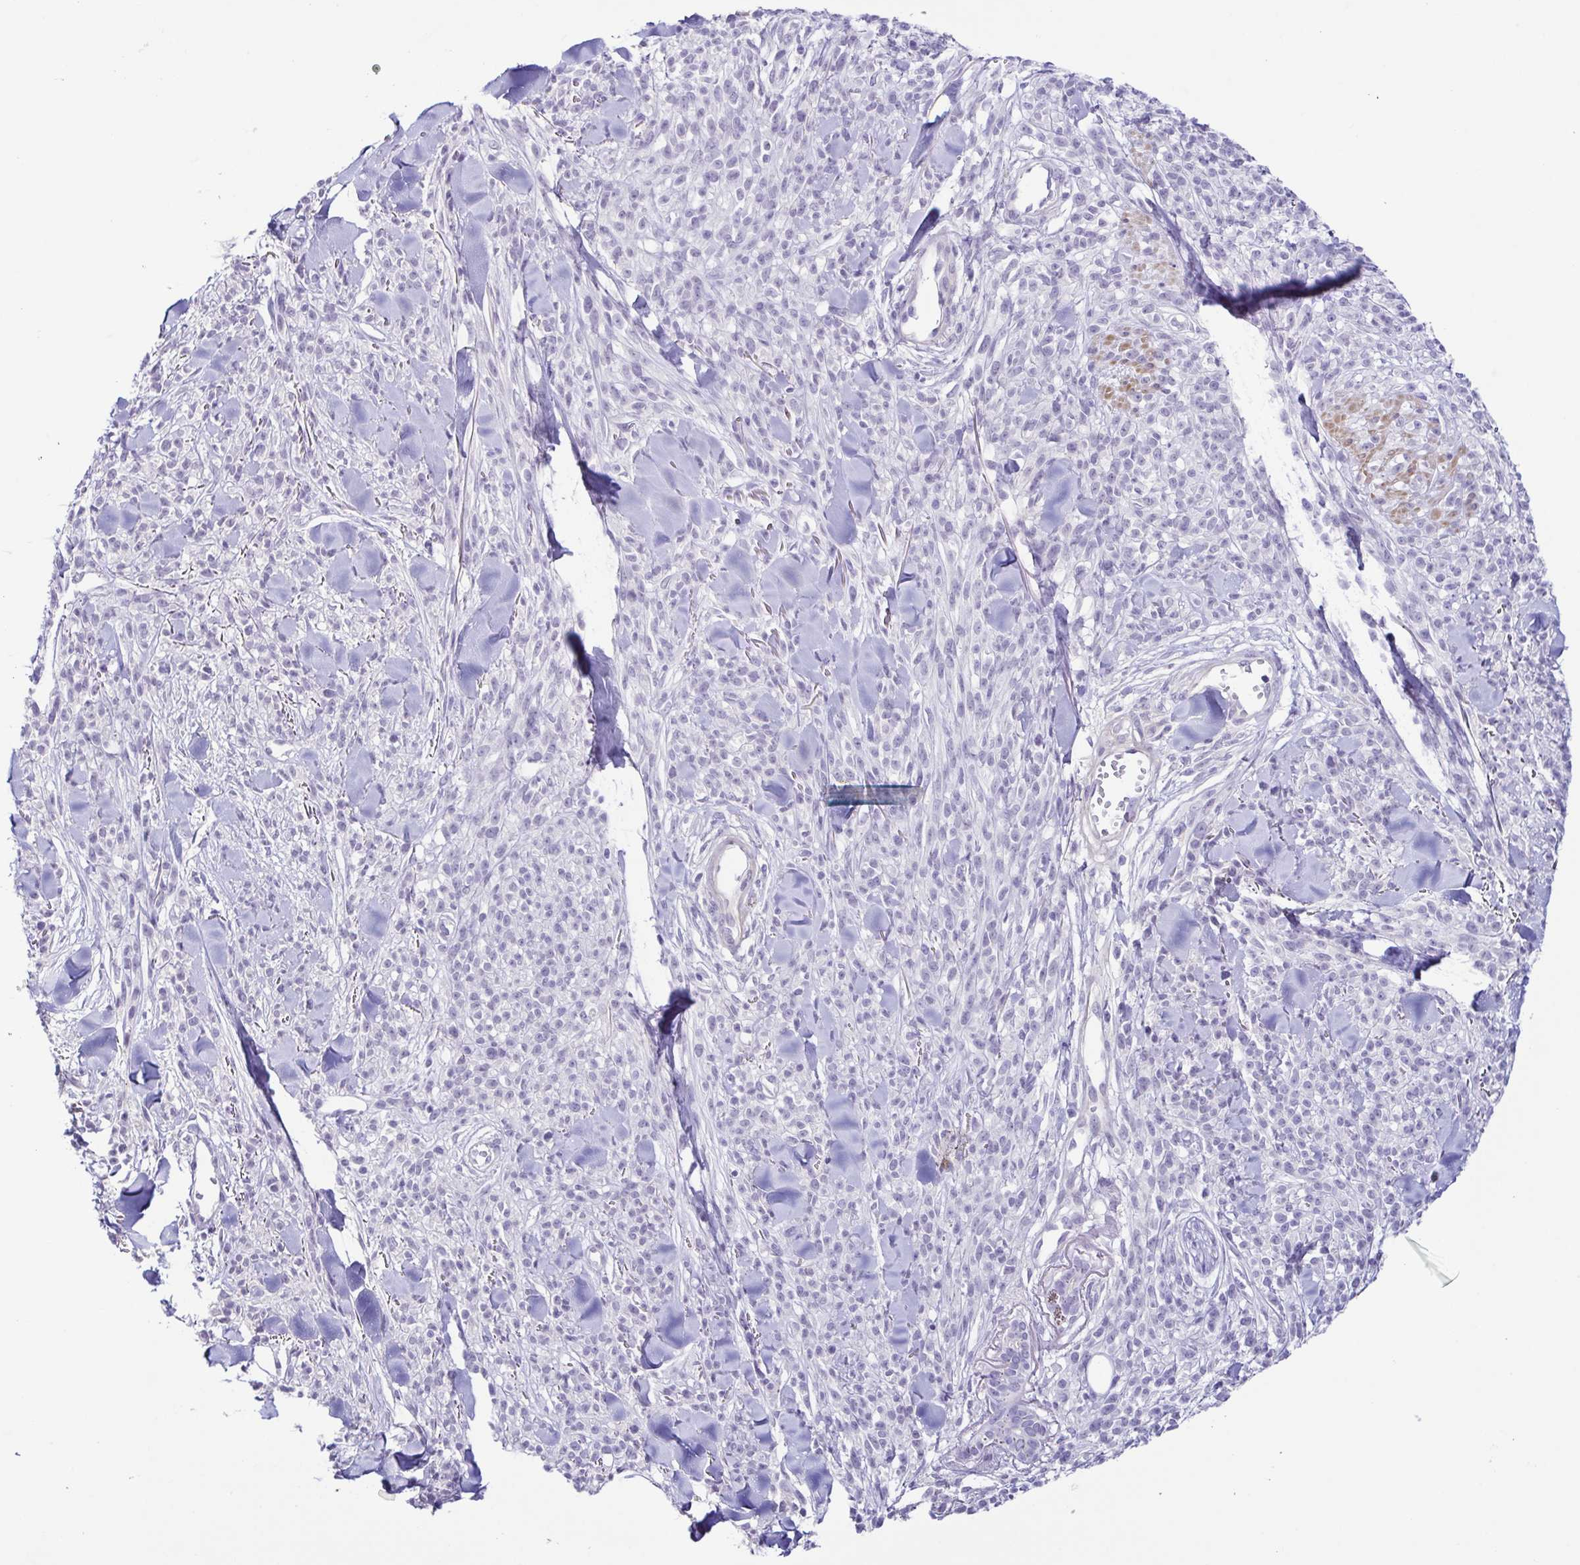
{"staining": {"intensity": "negative", "quantity": "none", "location": "none"}, "tissue": "melanoma", "cell_type": "Tumor cells", "image_type": "cancer", "snomed": [{"axis": "morphology", "description": "Malignant melanoma, NOS"}, {"axis": "topography", "description": "Skin"}, {"axis": "topography", "description": "Skin of trunk"}], "caption": "The photomicrograph exhibits no staining of tumor cells in malignant melanoma. The staining was performed using DAB to visualize the protein expression in brown, while the nuclei were stained in blue with hematoxylin (Magnification: 20x).", "gene": "TERT", "patient": {"sex": "male", "age": 74}}